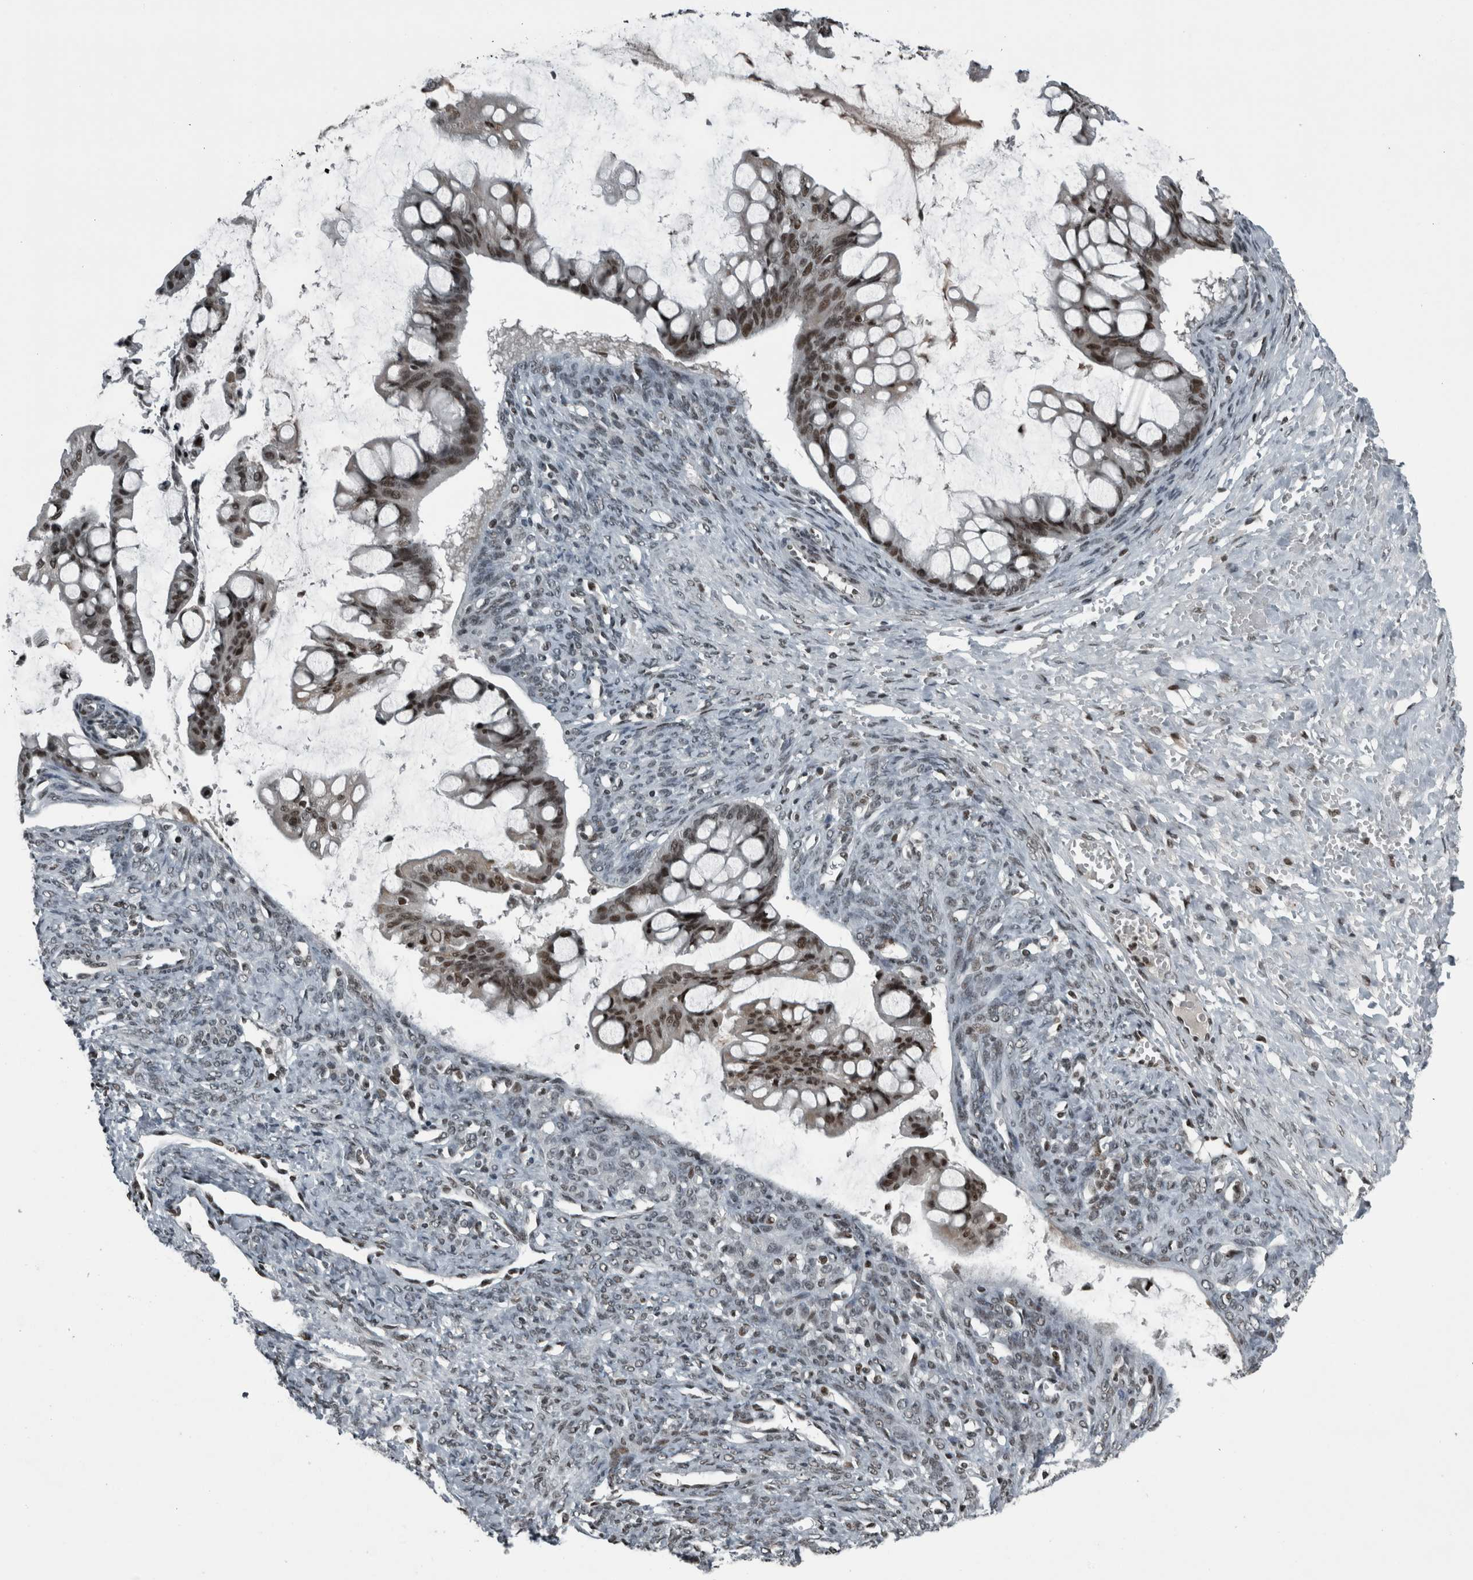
{"staining": {"intensity": "strong", "quantity": ">75%", "location": "nuclear"}, "tissue": "ovarian cancer", "cell_type": "Tumor cells", "image_type": "cancer", "snomed": [{"axis": "morphology", "description": "Cystadenocarcinoma, mucinous, NOS"}, {"axis": "topography", "description": "Ovary"}], "caption": "A brown stain labels strong nuclear expression of a protein in human ovarian cancer tumor cells.", "gene": "UNC50", "patient": {"sex": "female", "age": 73}}